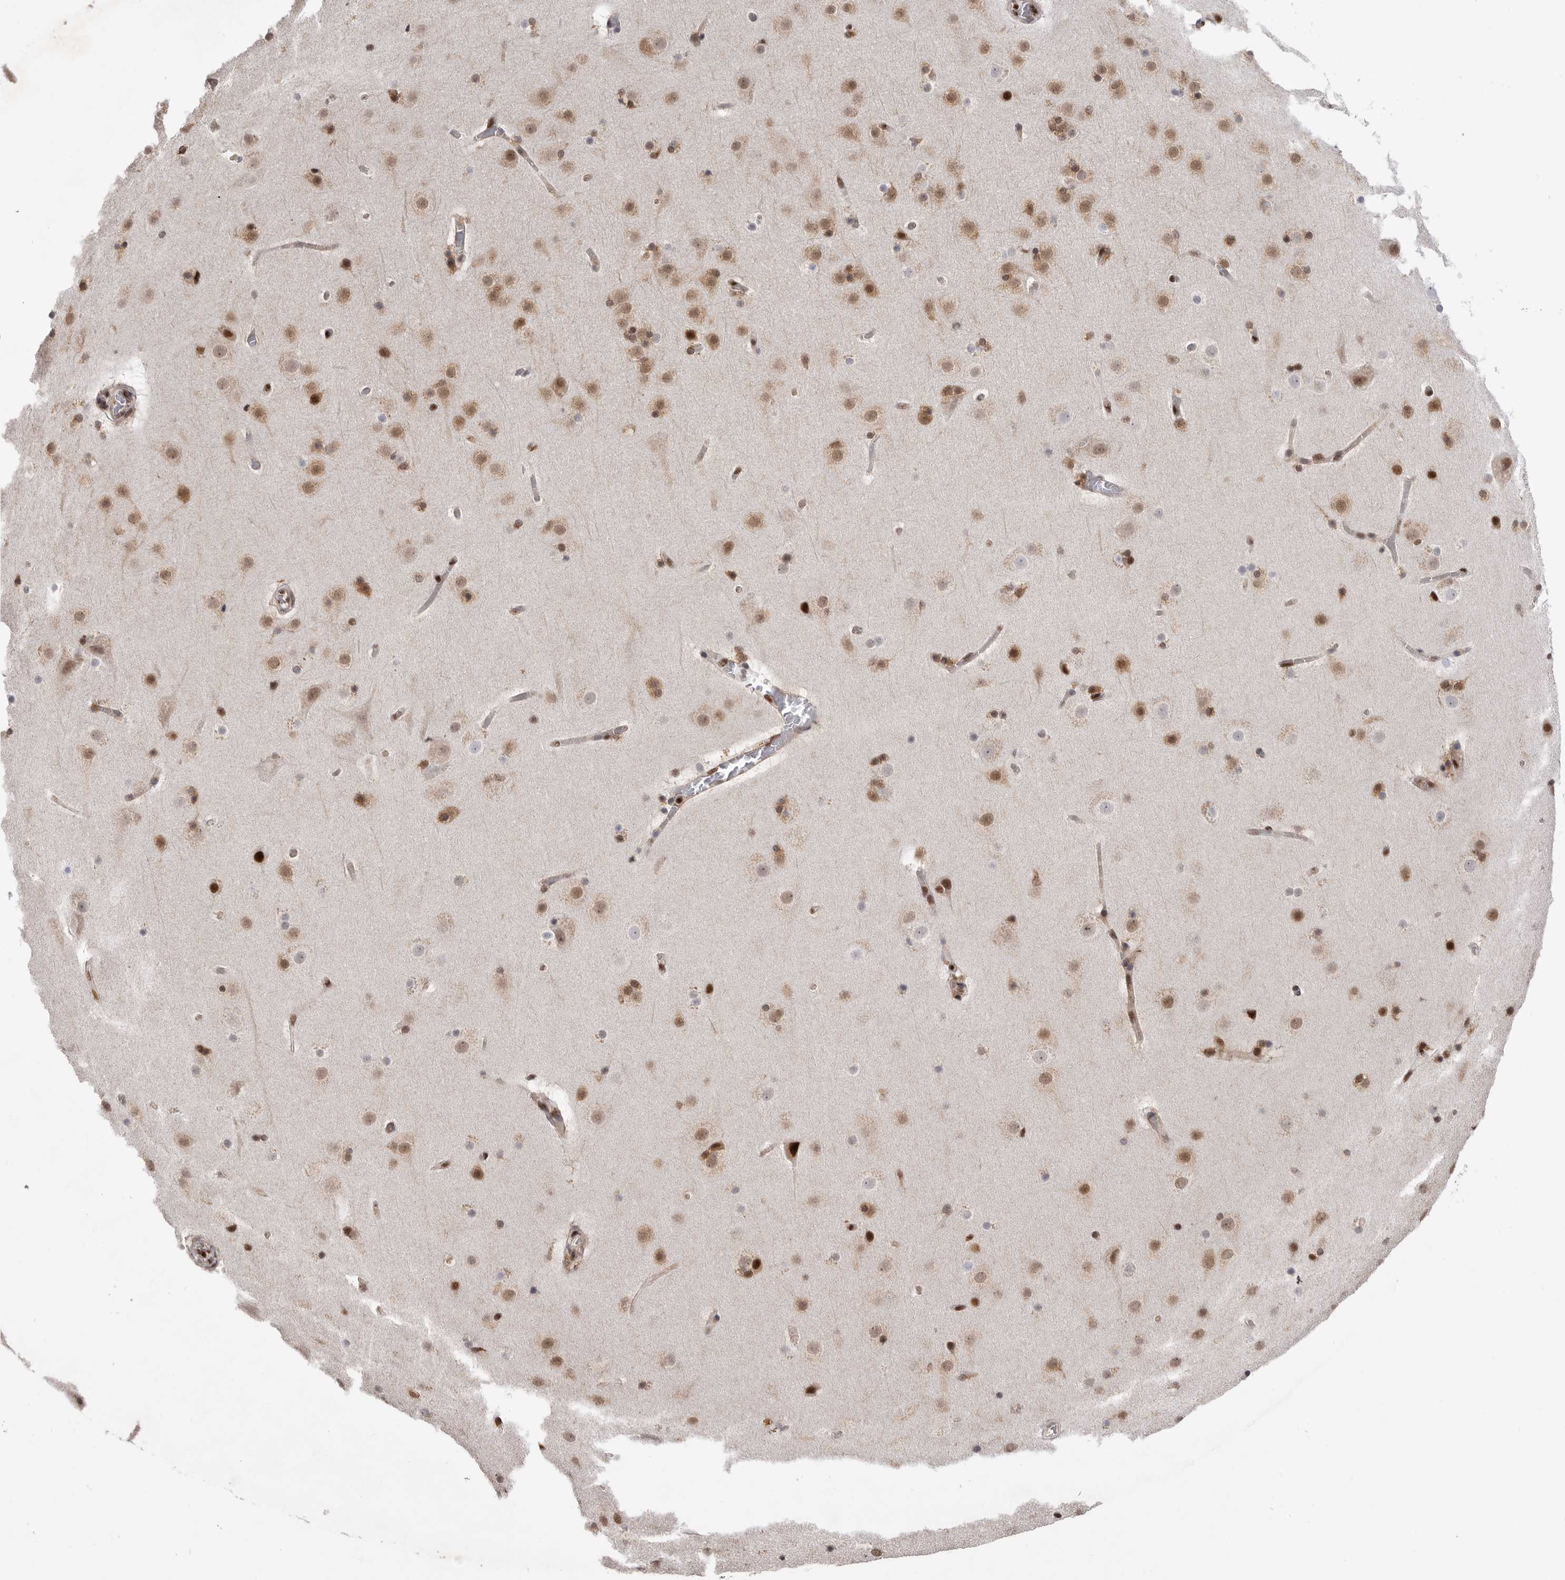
{"staining": {"intensity": "moderate", "quantity": ">75%", "location": "nuclear"}, "tissue": "cerebral cortex", "cell_type": "Endothelial cells", "image_type": "normal", "snomed": [{"axis": "morphology", "description": "Normal tissue, NOS"}, {"axis": "topography", "description": "Cerebral cortex"}], "caption": "This histopathology image shows unremarkable cerebral cortex stained with IHC to label a protein in brown. The nuclear of endothelial cells show moderate positivity for the protein. Nuclei are counter-stained blue.", "gene": "PPP1R8", "patient": {"sex": "male", "age": 57}}